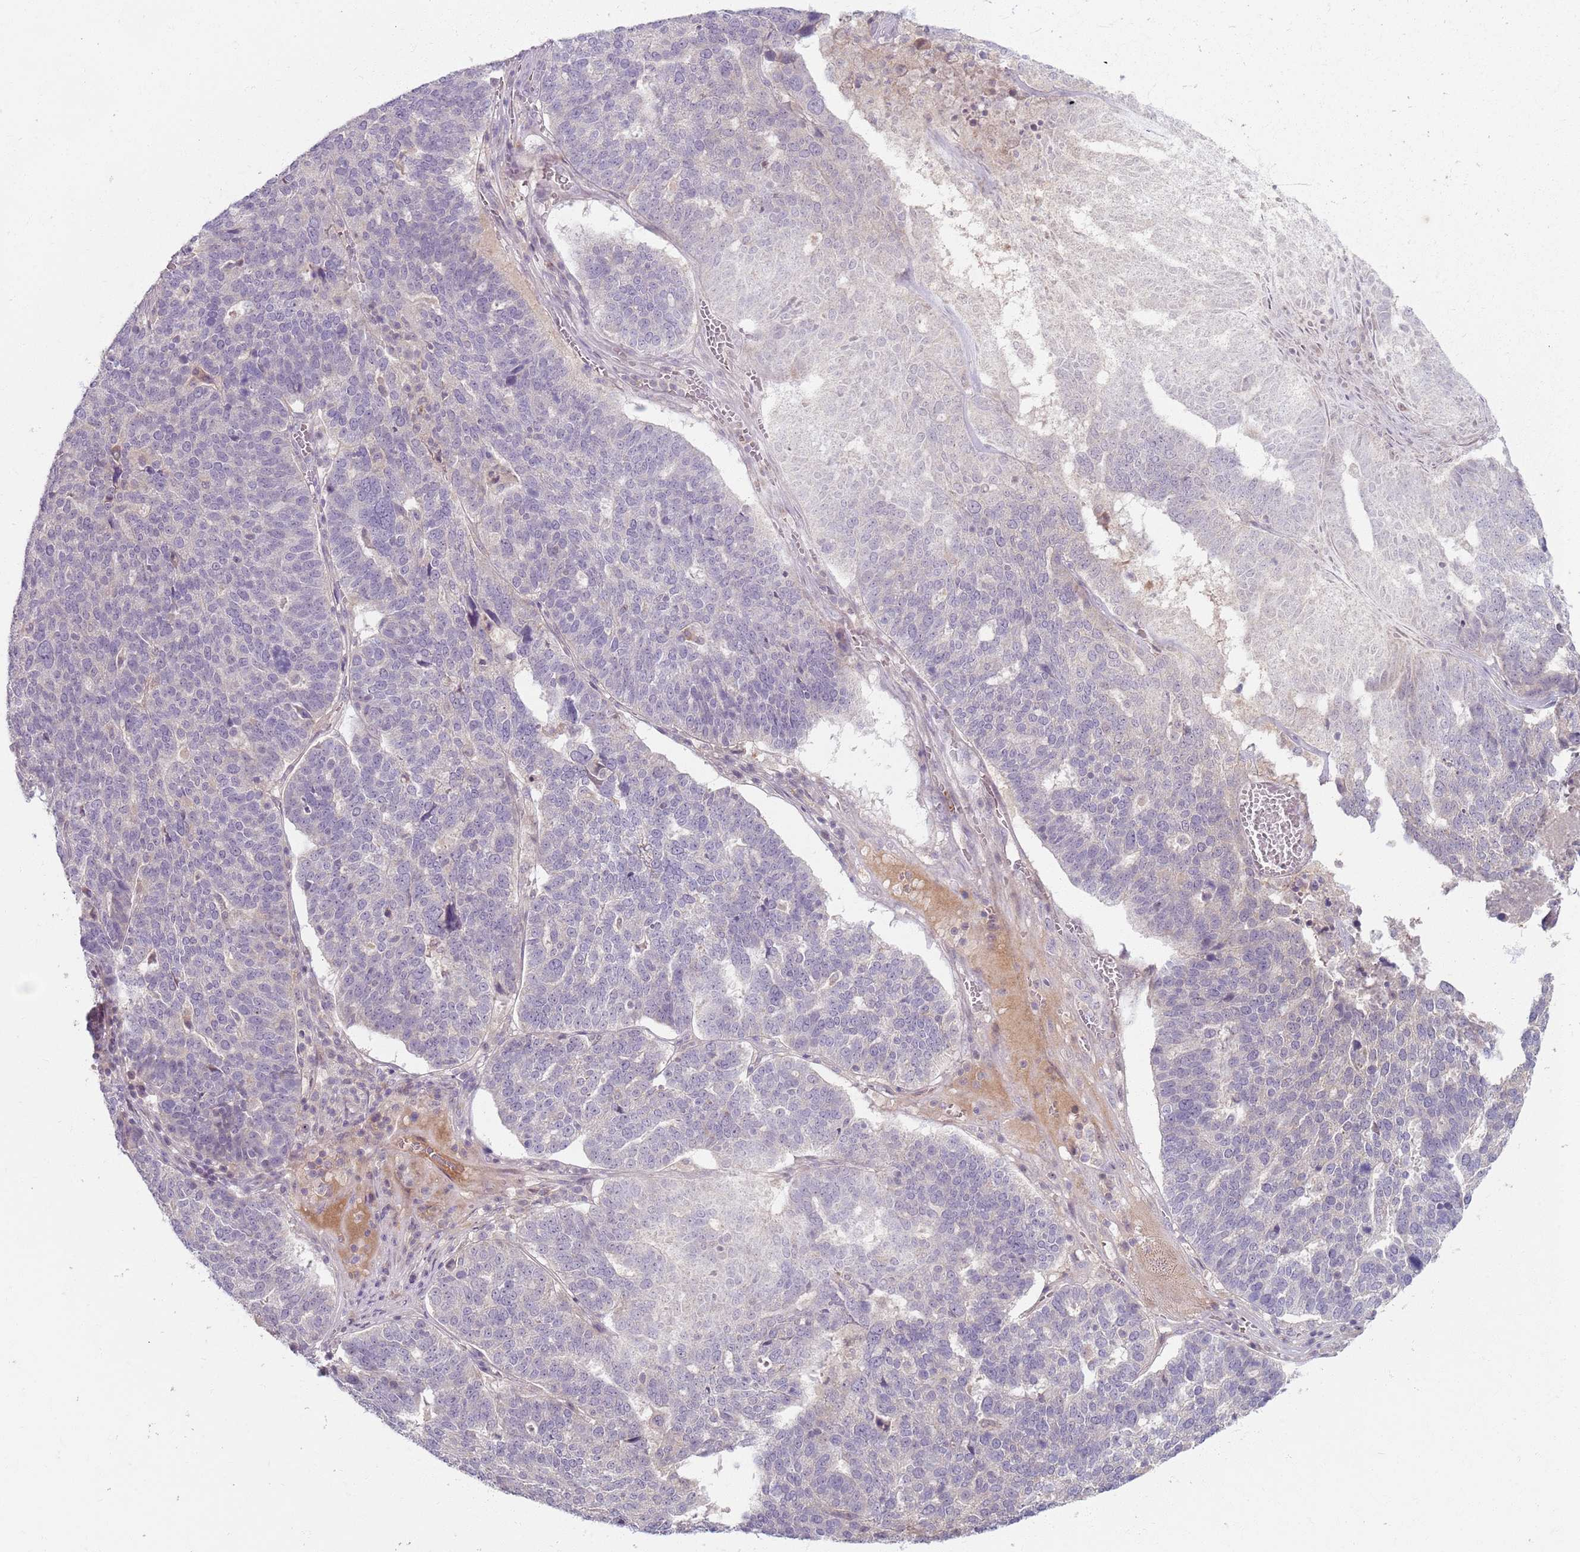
{"staining": {"intensity": "negative", "quantity": "none", "location": "none"}, "tissue": "ovarian cancer", "cell_type": "Tumor cells", "image_type": "cancer", "snomed": [{"axis": "morphology", "description": "Cystadenocarcinoma, serous, NOS"}, {"axis": "topography", "description": "Ovary"}], "caption": "Photomicrograph shows no protein positivity in tumor cells of ovarian cancer (serous cystadenocarcinoma) tissue.", "gene": "ZDHHC2", "patient": {"sex": "female", "age": 59}}